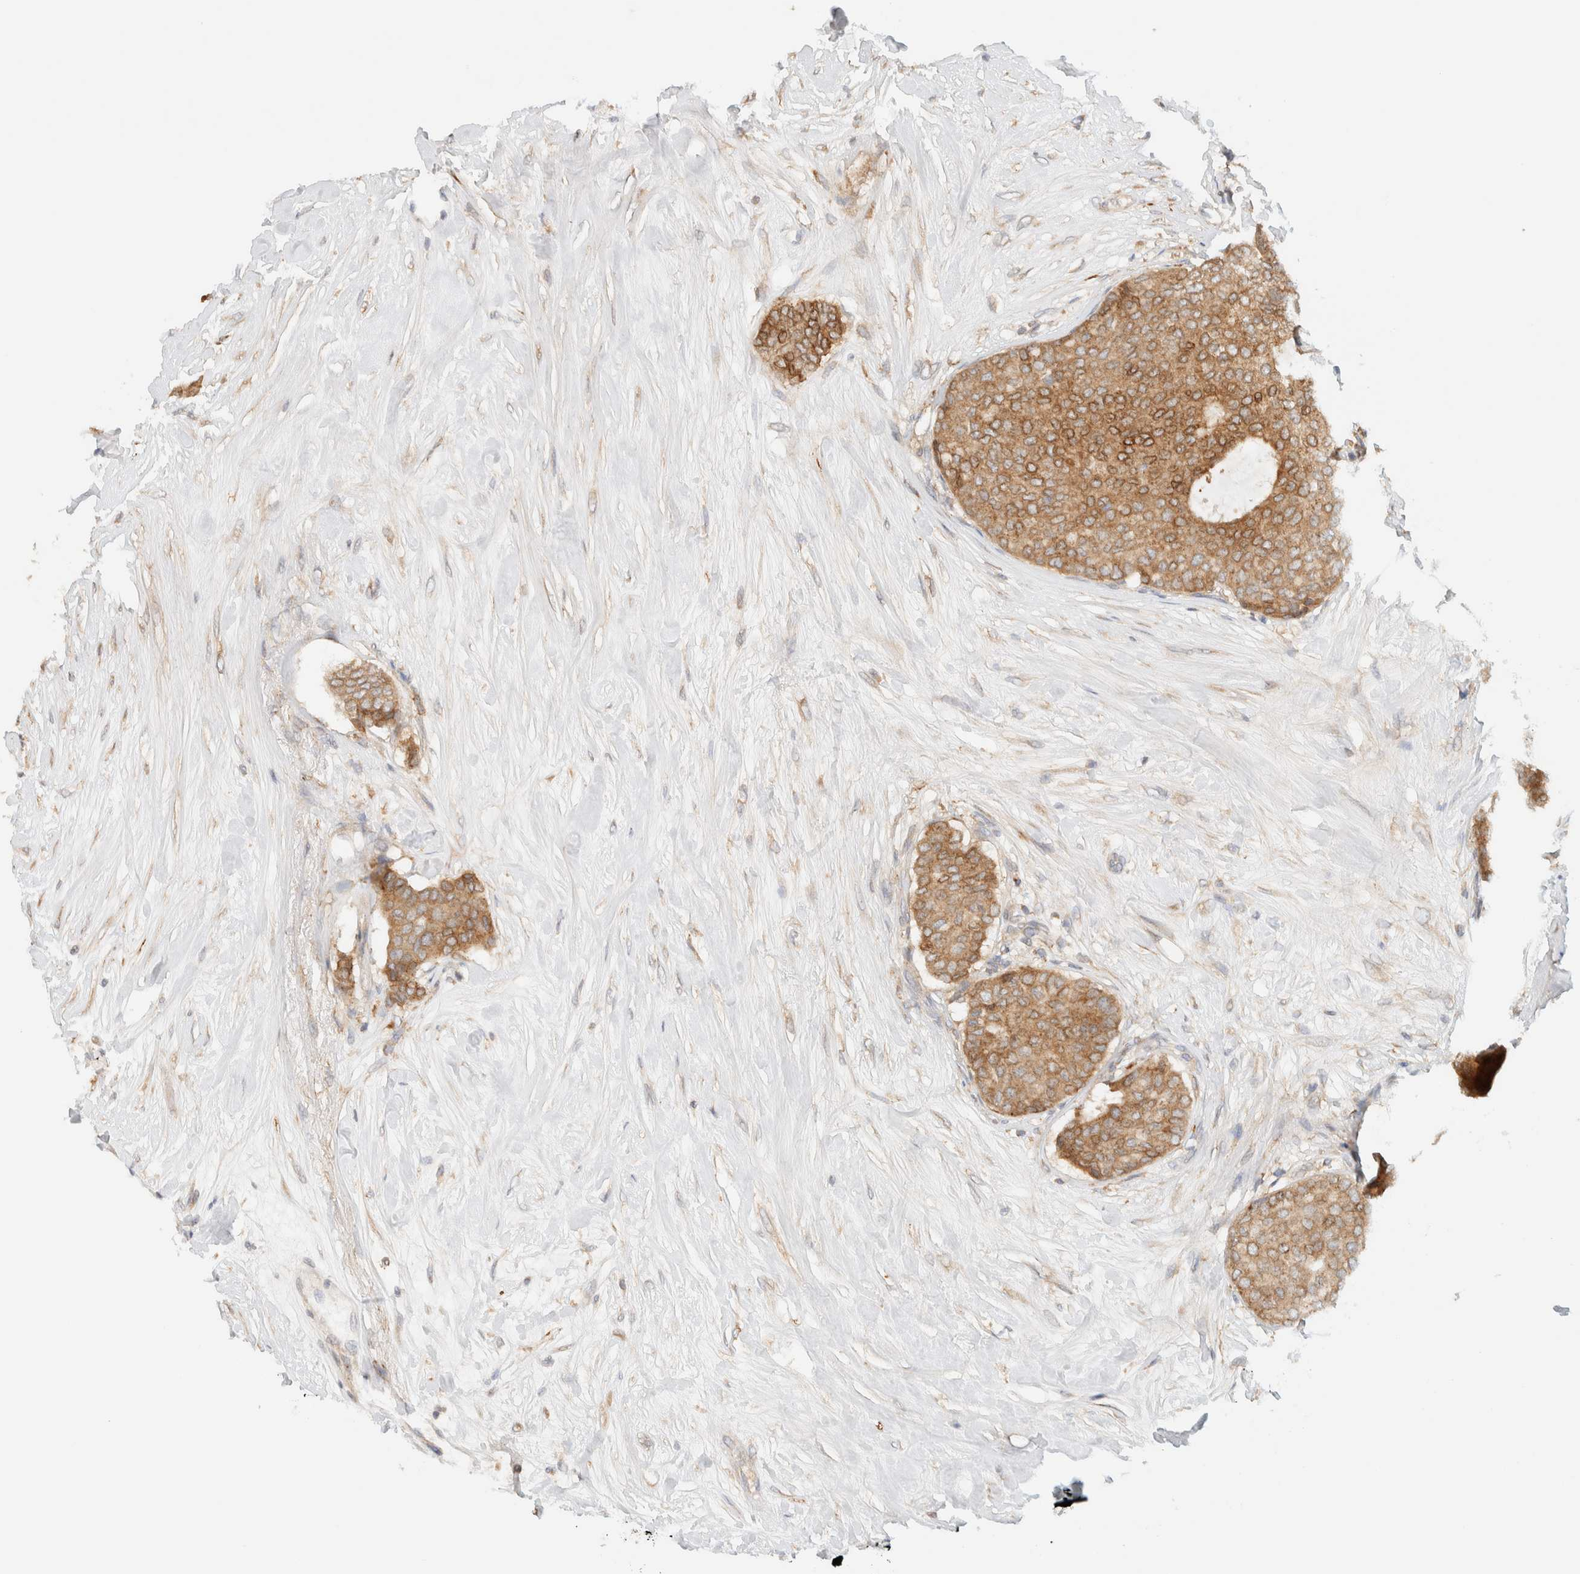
{"staining": {"intensity": "moderate", "quantity": ">75%", "location": "cytoplasmic/membranous"}, "tissue": "breast cancer", "cell_type": "Tumor cells", "image_type": "cancer", "snomed": [{"axis": "morphology", "description": "Duct carcinoma"}, {"axis": "topography", "description": "Breast"}], "caption": "Tumor cells exhibit medium levels of moderate cytoplasmic/membranous staining in approximately >75% of cells in infiltrating ductal carcinoma (breast). (DAB IHC, brown staining for protein, blue staining for nuclei).", "gene": "NT5C", "patient": {"sex": "female", "age": 75}}